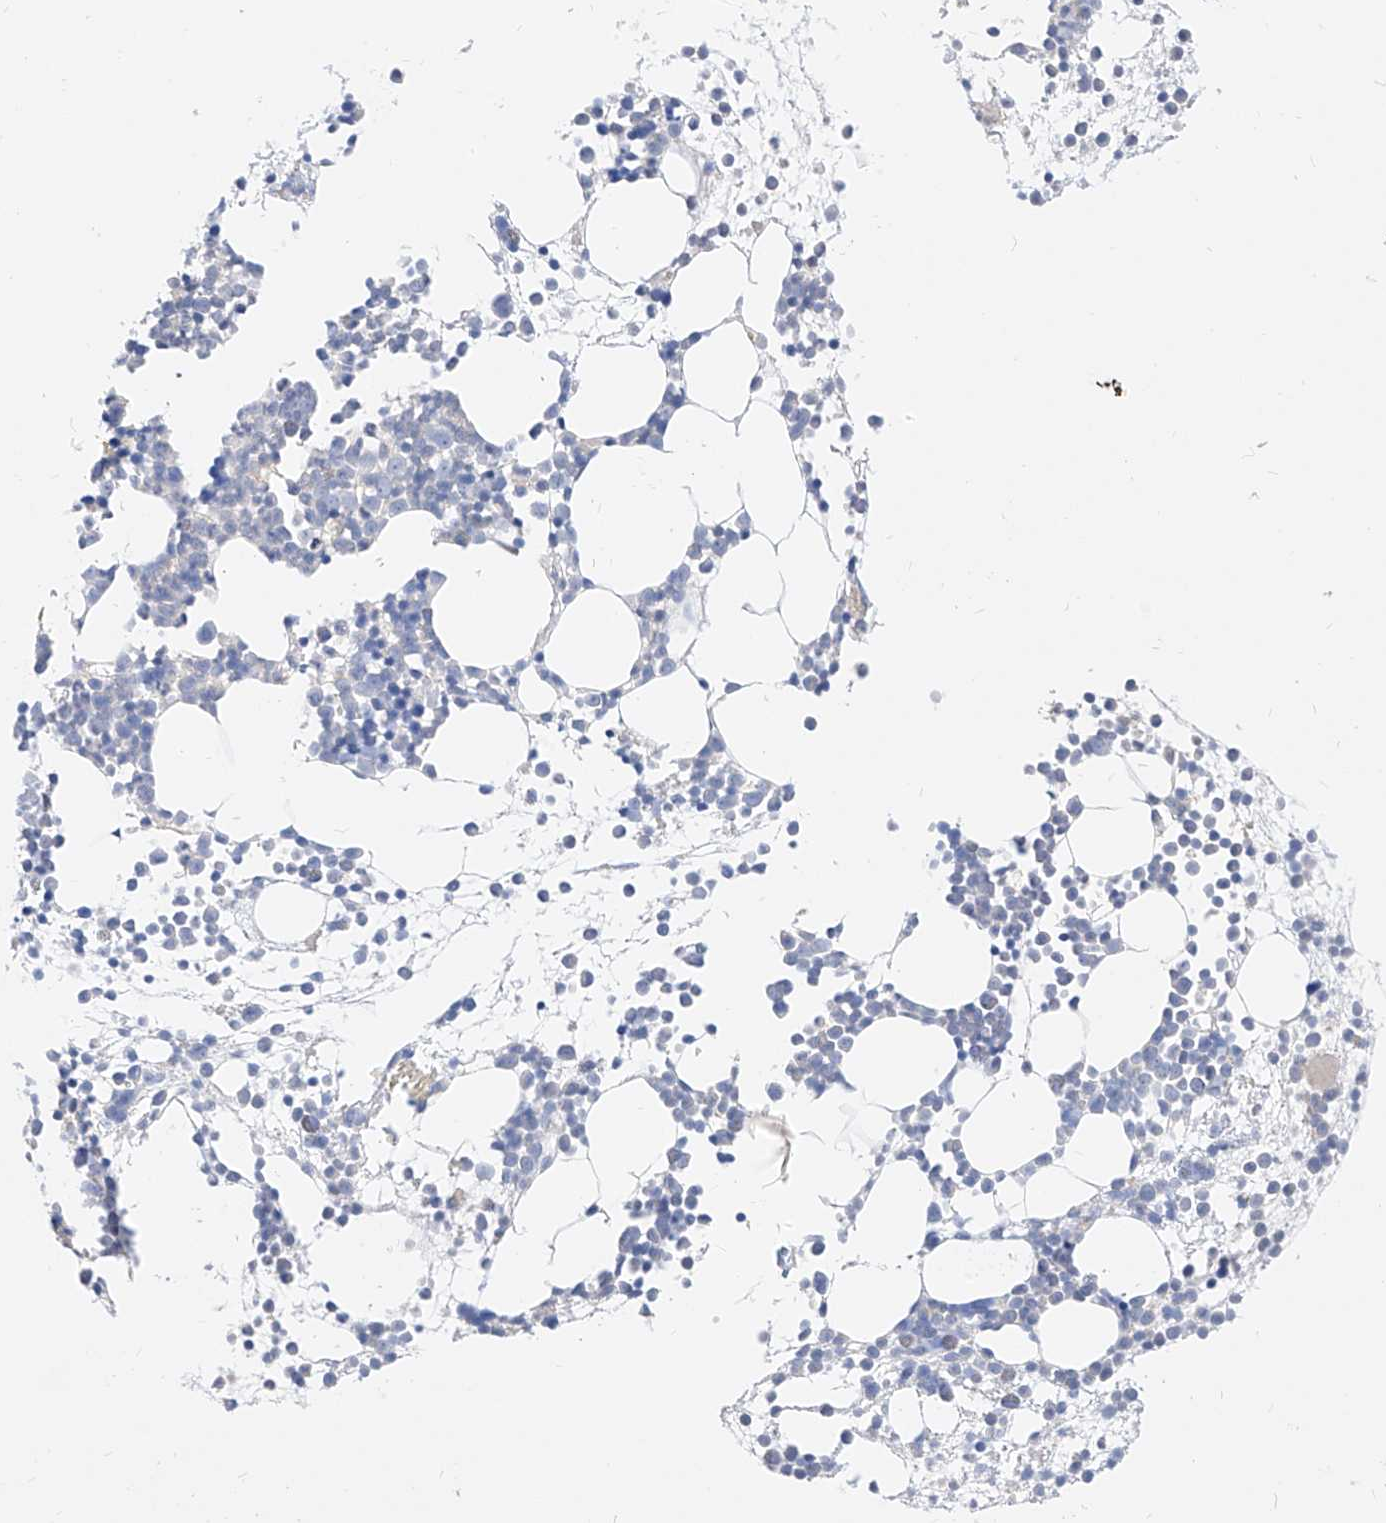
{"staining": {"intensity": "negative", "quantity": "none", "location": "none"}, "tissue": "bone marrow", "cell_type": "Hematopoietic cells", "image_type": "normal", "snomed": [{"axis": "morphology", "description": "Normal tissue, NOS"}, {"axis": "topography", "description": "Bone marrow"}], "caption": "There is no significant staining in hematopoietic cells of bone marrow.", "gene": "ZZEF1", "patient": {"sex": "male", "age": 54}}